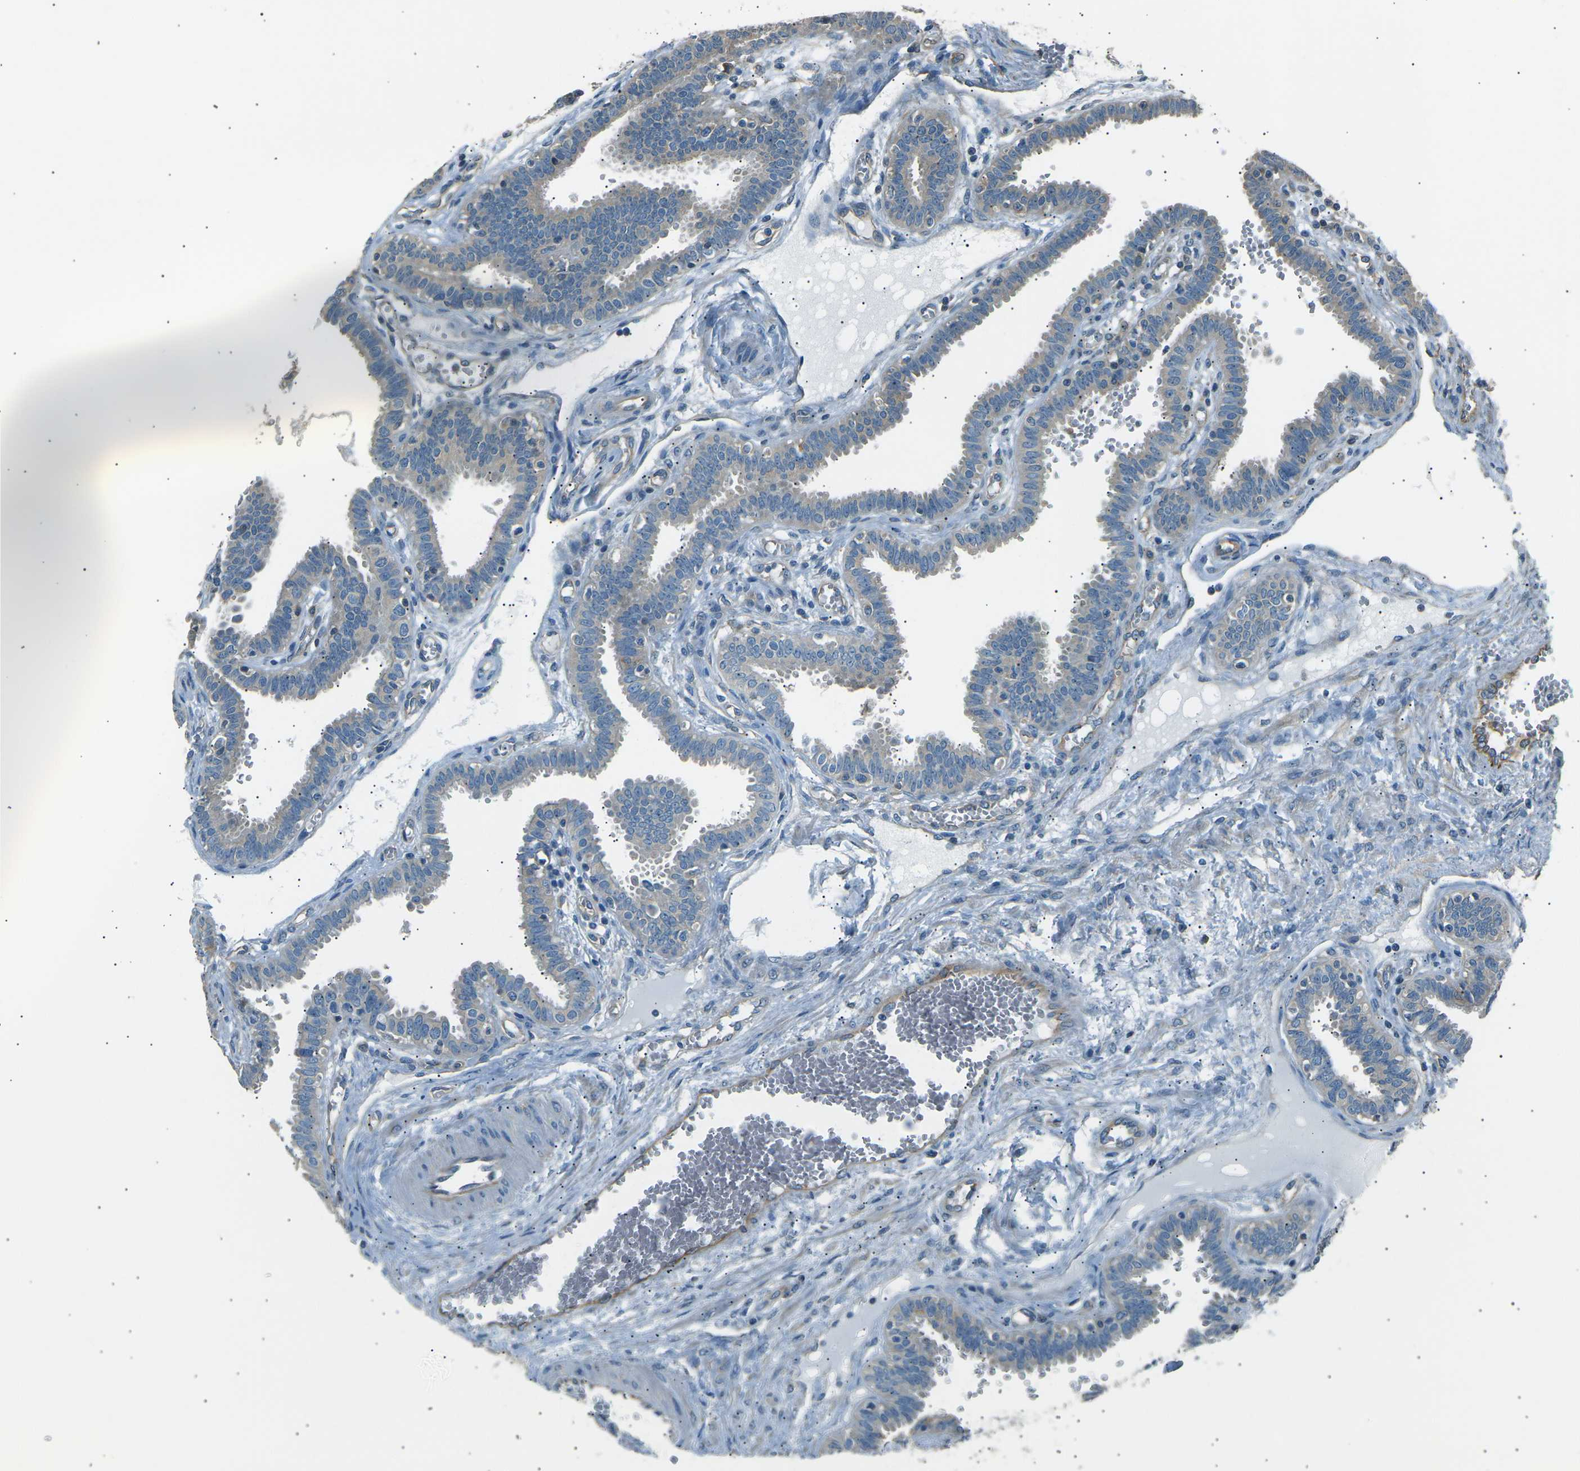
{"staining": {"intensity": "weak", "quantity": "<25%", "location": "cytoplasmic/membranous"}, "tissue": "fallopian tube", "cell_type": "Glandular cells", "image_type": "normal", "snomed": [{"axis": "morphology", "description": "Normal tissue, NOS"}, {"axis": "topography", "description": "Fallopian tube"}], "caption": "Fallopian tube was stained to show a protein in brown. There is no significant positivity in glandular cells. Brightfield microscopy of immunohistochemistry (IHC) stained with DAB (3,3'-diaminobenzidine) (brown) and hematoxylin (blue), captured at high magnification.", "gene": "SLK", "patient": {"sex": "female", "age": 32}}